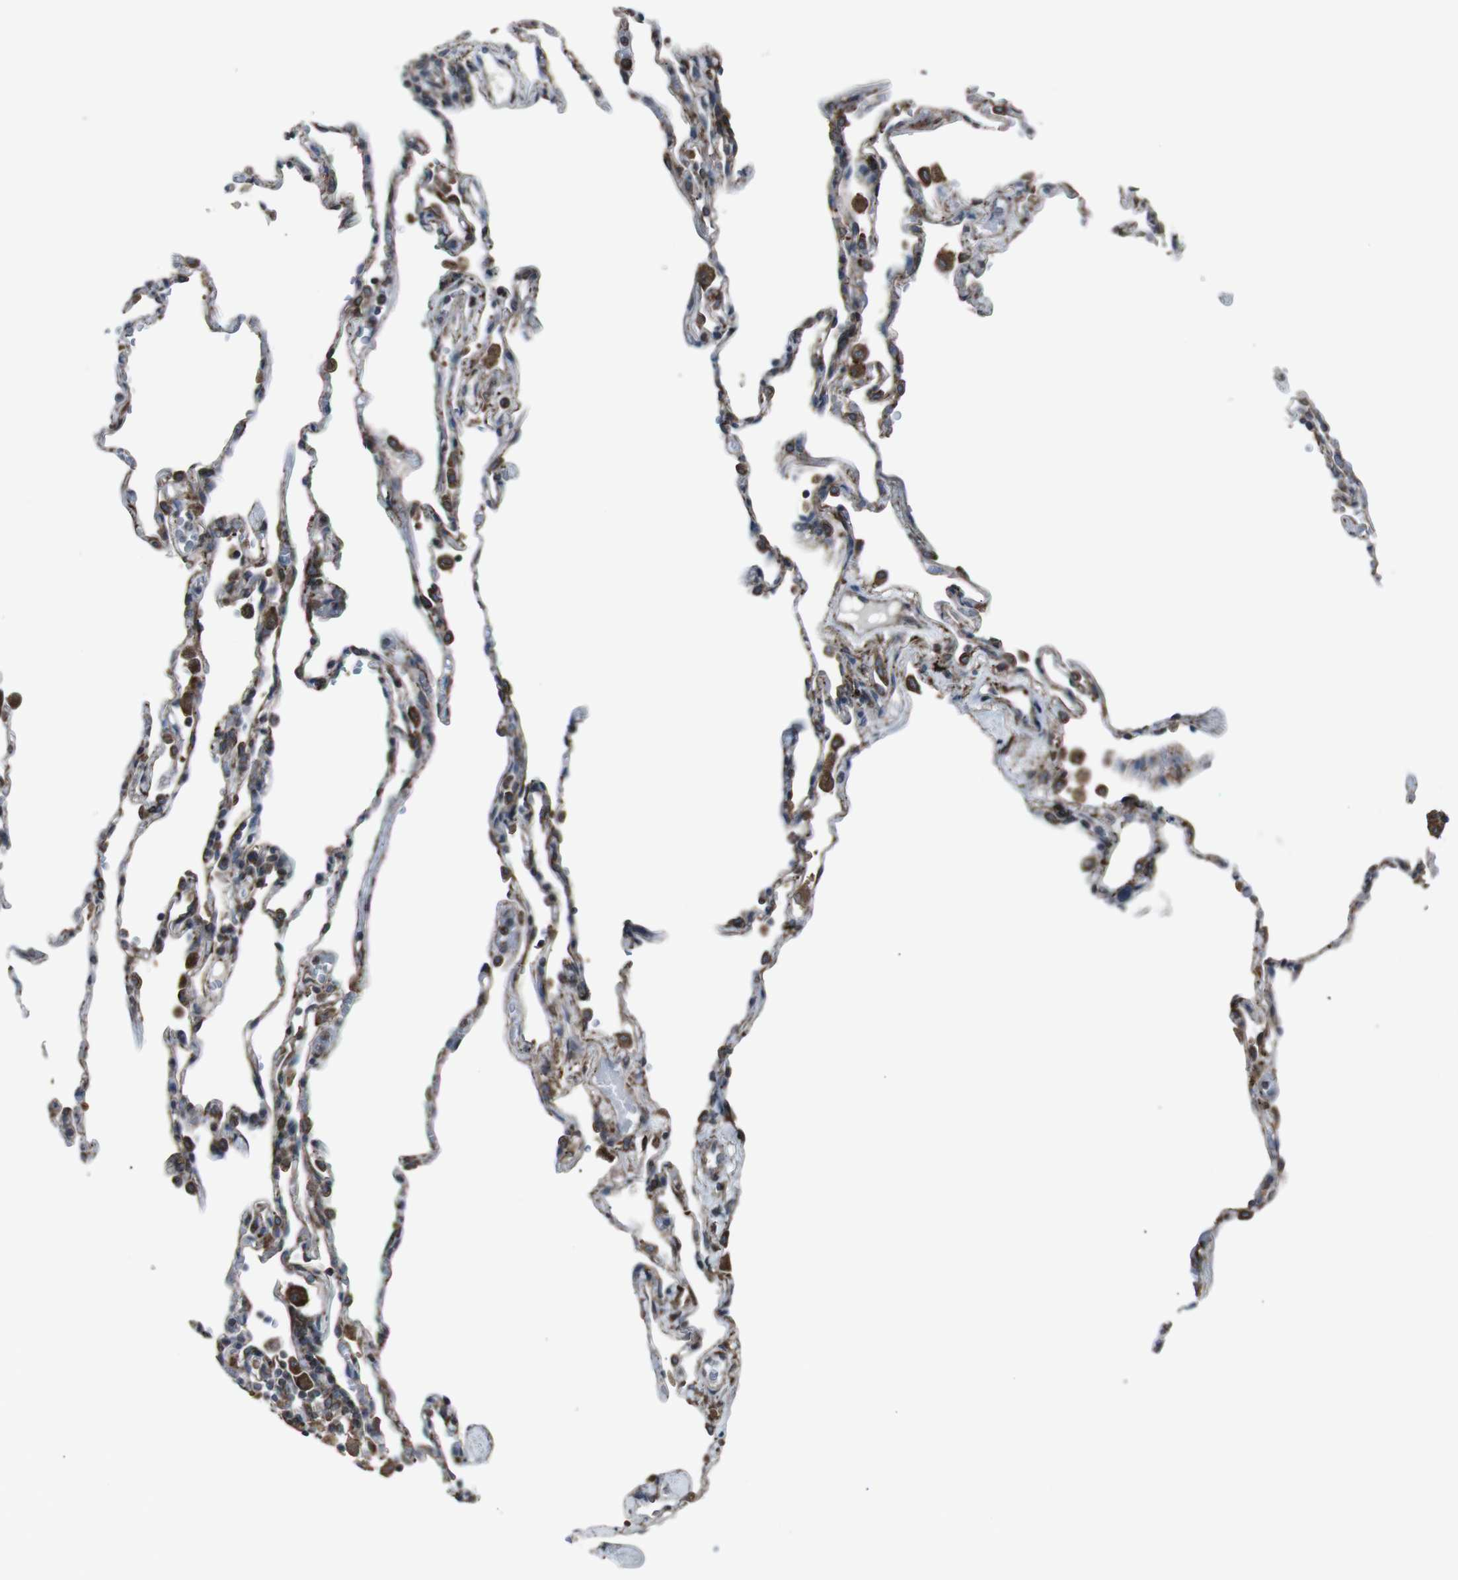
{"staining": {"intensity": "moderate", "quantity": "25%-75%", "location": "cytoplasmic/membranous"}, "tissue": "lung", "cell_type": "Alveolar cells", "image_type": "normal", "snomed": [{"axis": "morphology", "description": "Normal tissue, NOS"}, {"axis": "topography", "description": "Lung"}], "caption": "Lung stained with DAB (3,3'-diaminobenzidine) immunohistochemistry (IHC) exhibits medium levels of moderate cytoplasmic/membranous staining in about 25%-75% of alveolar cells. The protein is stained brown, and the nuclei are stained in blue (DAB (3,3'-diaminobenzidine) IHC with brightfield microscopy, high magnification).", "gene": "LNPK", "patient": {"sex": "male", "age": 59}}